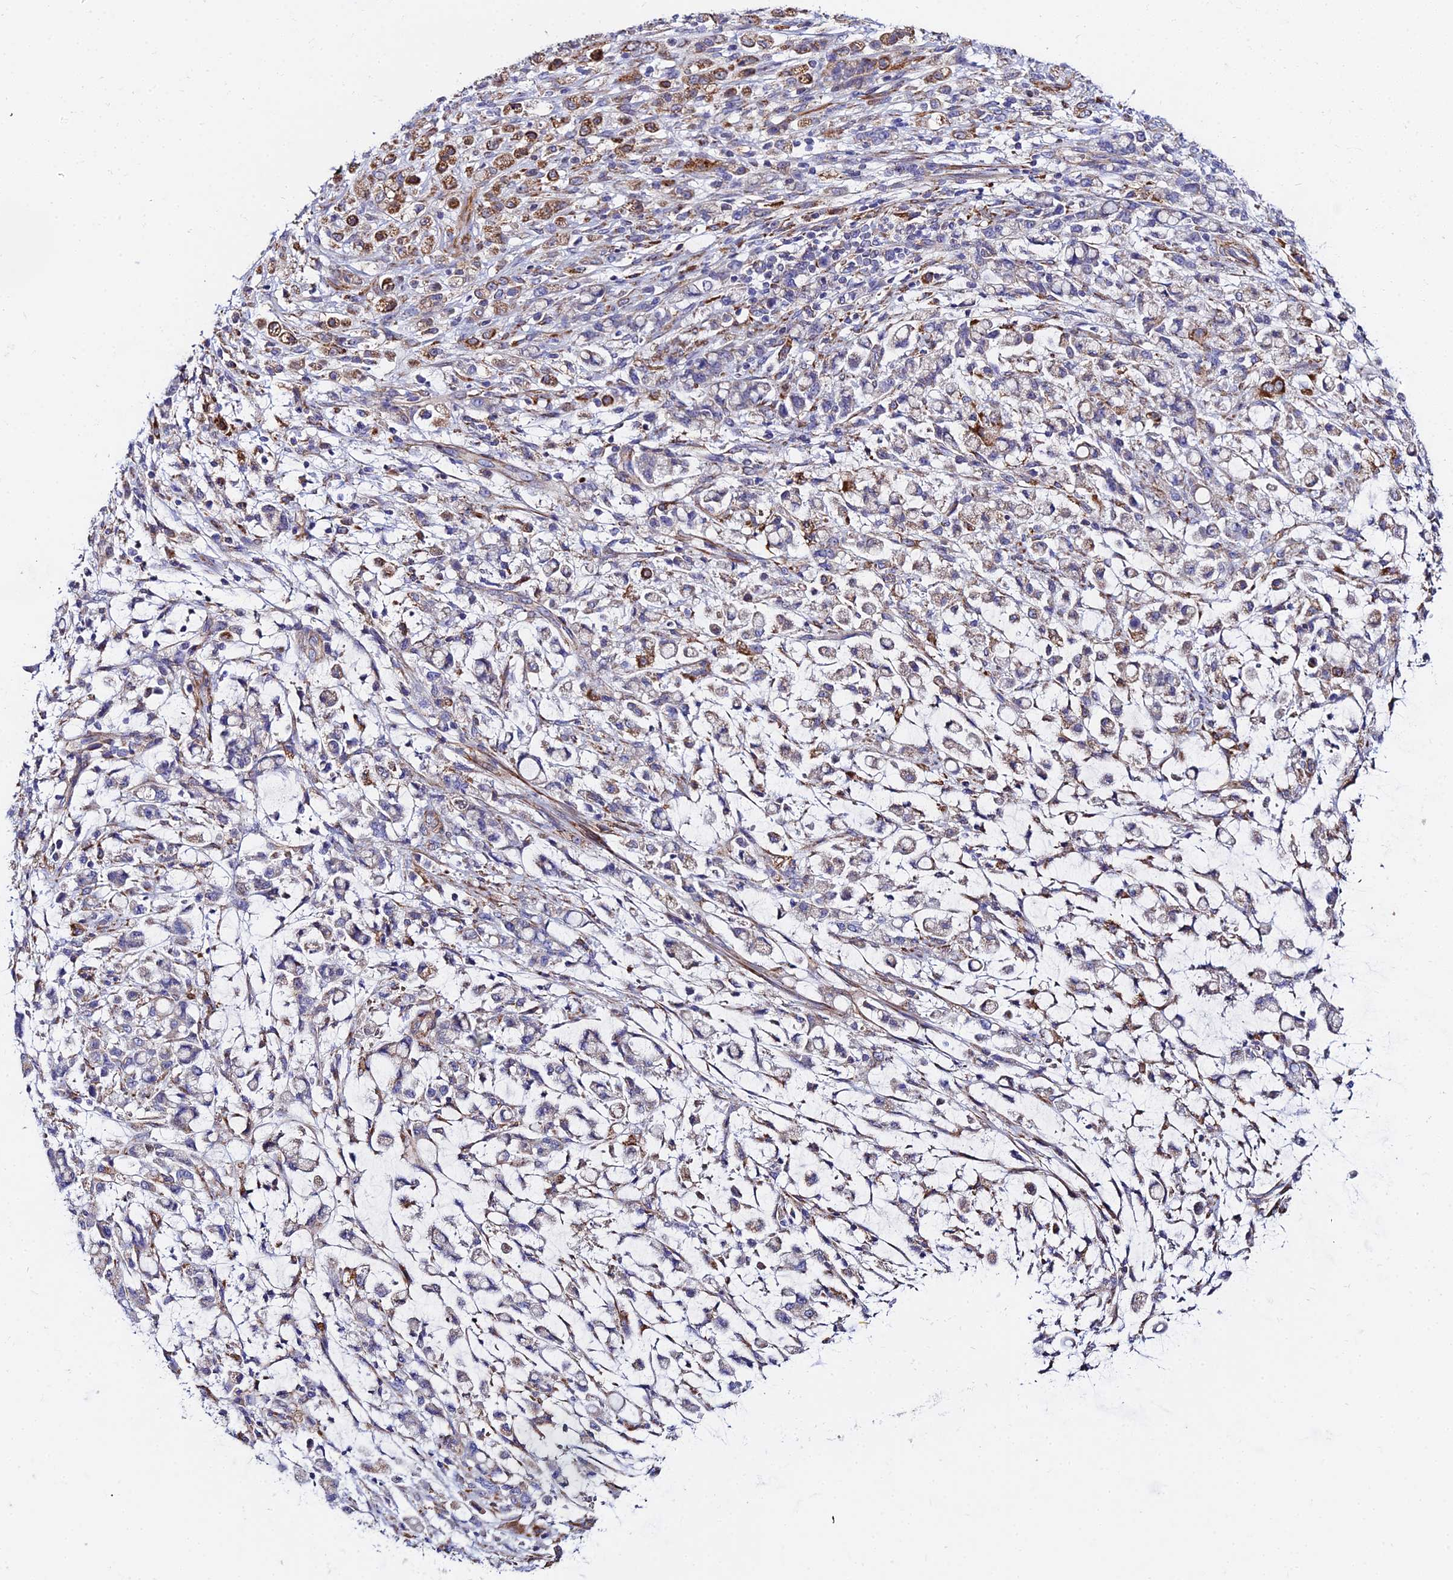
{"staining": {"intensity": "moderate", "quantity": "25%-75%", "location": "cytoplasmic/membranous"}, "tissue": "stomach cancer", "cell_type": "Tumor cells", "image_type": "cancer", "snomed": [{"axis": "morphology", "description": "Adenocarcinoma, NOS"}, {"axis": "topography", "description": "Stomach"}], "caption": "Immunohistochemical staining of stomach cancer reveals medium levels of moderate cytoplasmic/membranous expression in about 25%-75% of tumor cells.", "gene": "ACOT2", "patient": {"sex": "female", "age": 60}}